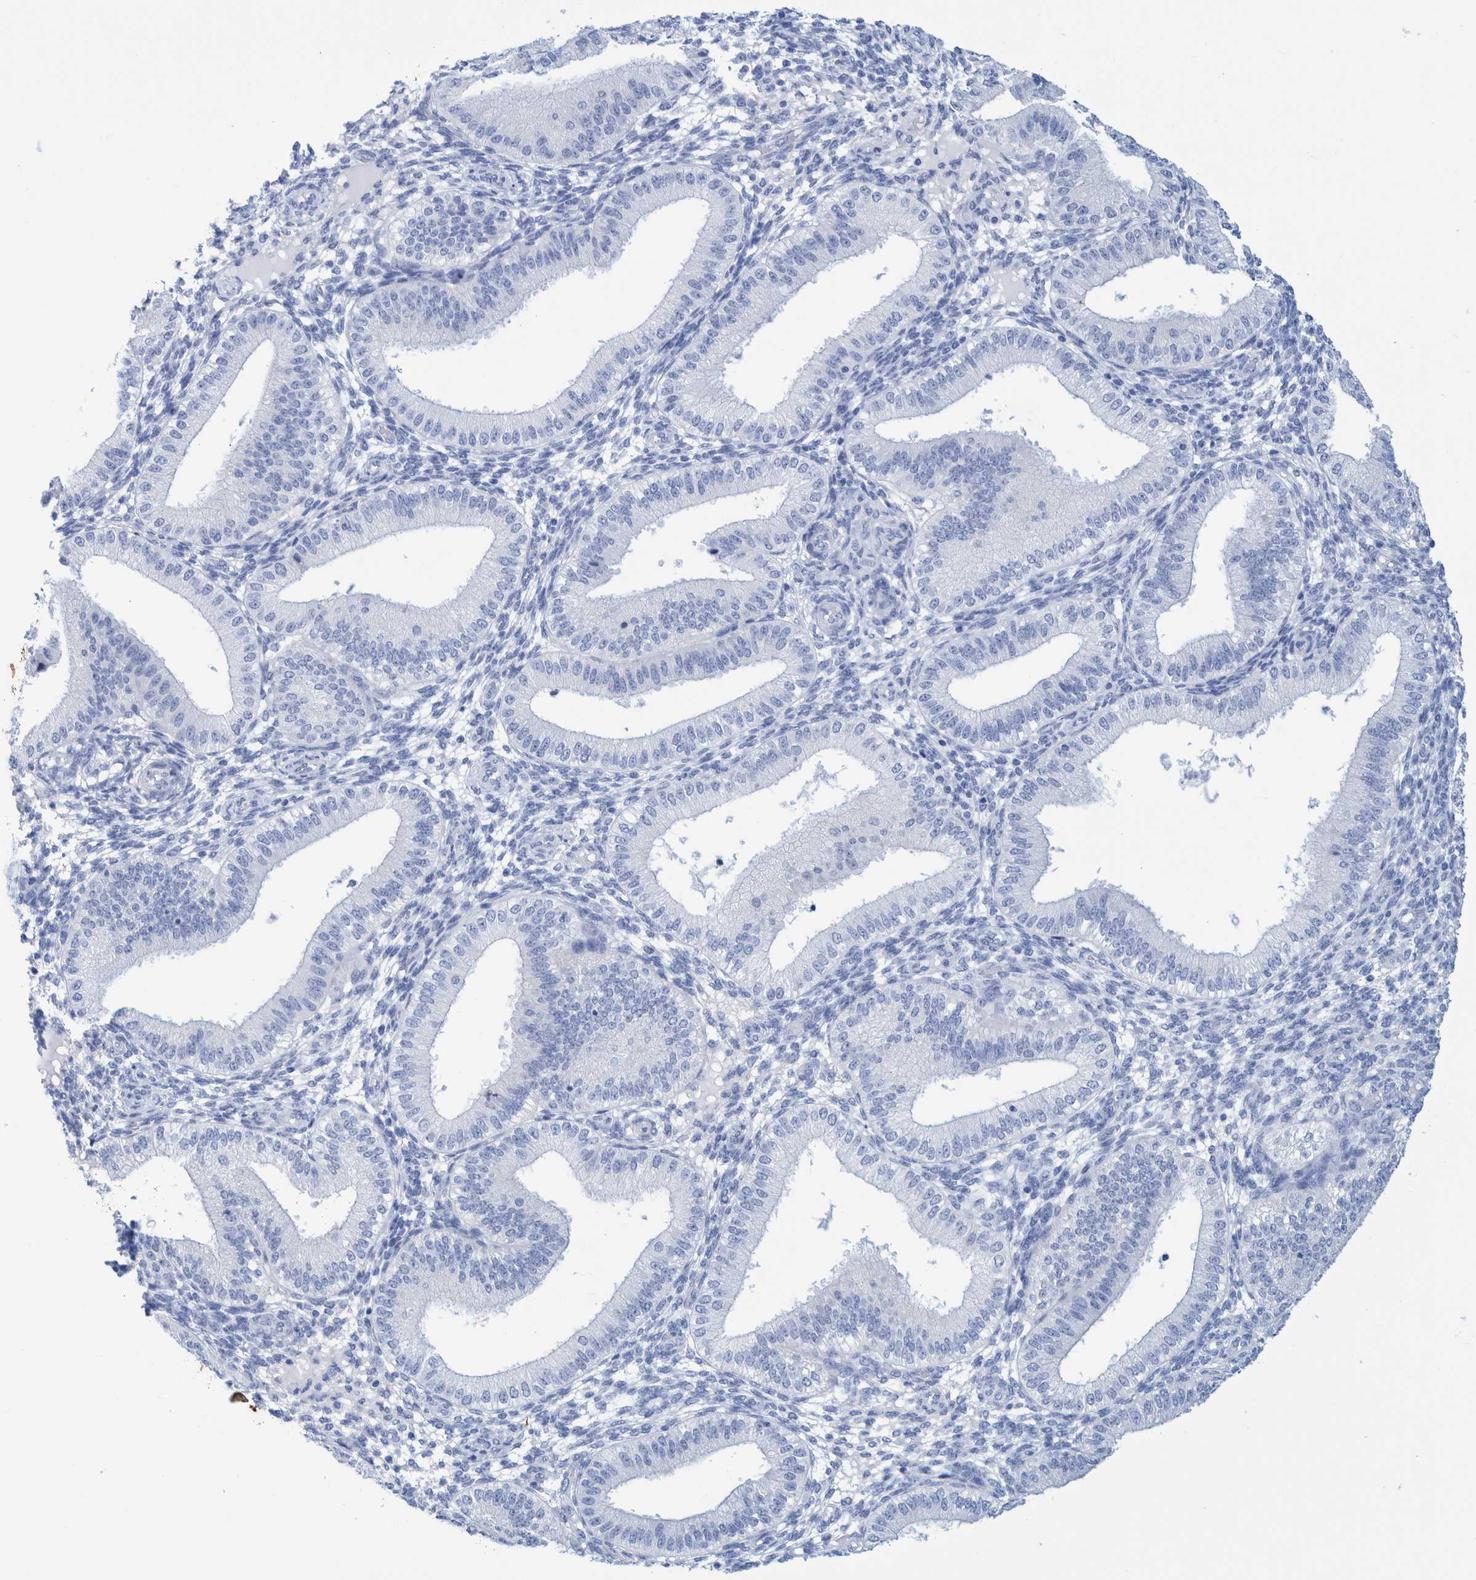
{"staining": {"intensity": "negative", "quantity": "none", "location": "none"}, "tissue": "endometrium", "cell_type": "Cells in endometrial stroma", "image_type": "normal", "snomed": [{"axis": "morphology", "description": "Normal tissue, NOS"}, {"axis": "topography", "description": "Endometrium"}], "caption": "A high-resolution image shows immunohistochemistry (IHC) staining of normal endometrium, which exhibits no significant positivity in cells in endometrial stroma. (Stains: DAB immunohistochemistry with hematoxylin counter stain, Microscopy: brightfield microscopy at high magnification).", "gene": "PERP", "patient": {"sex": "female", "age": 39}}